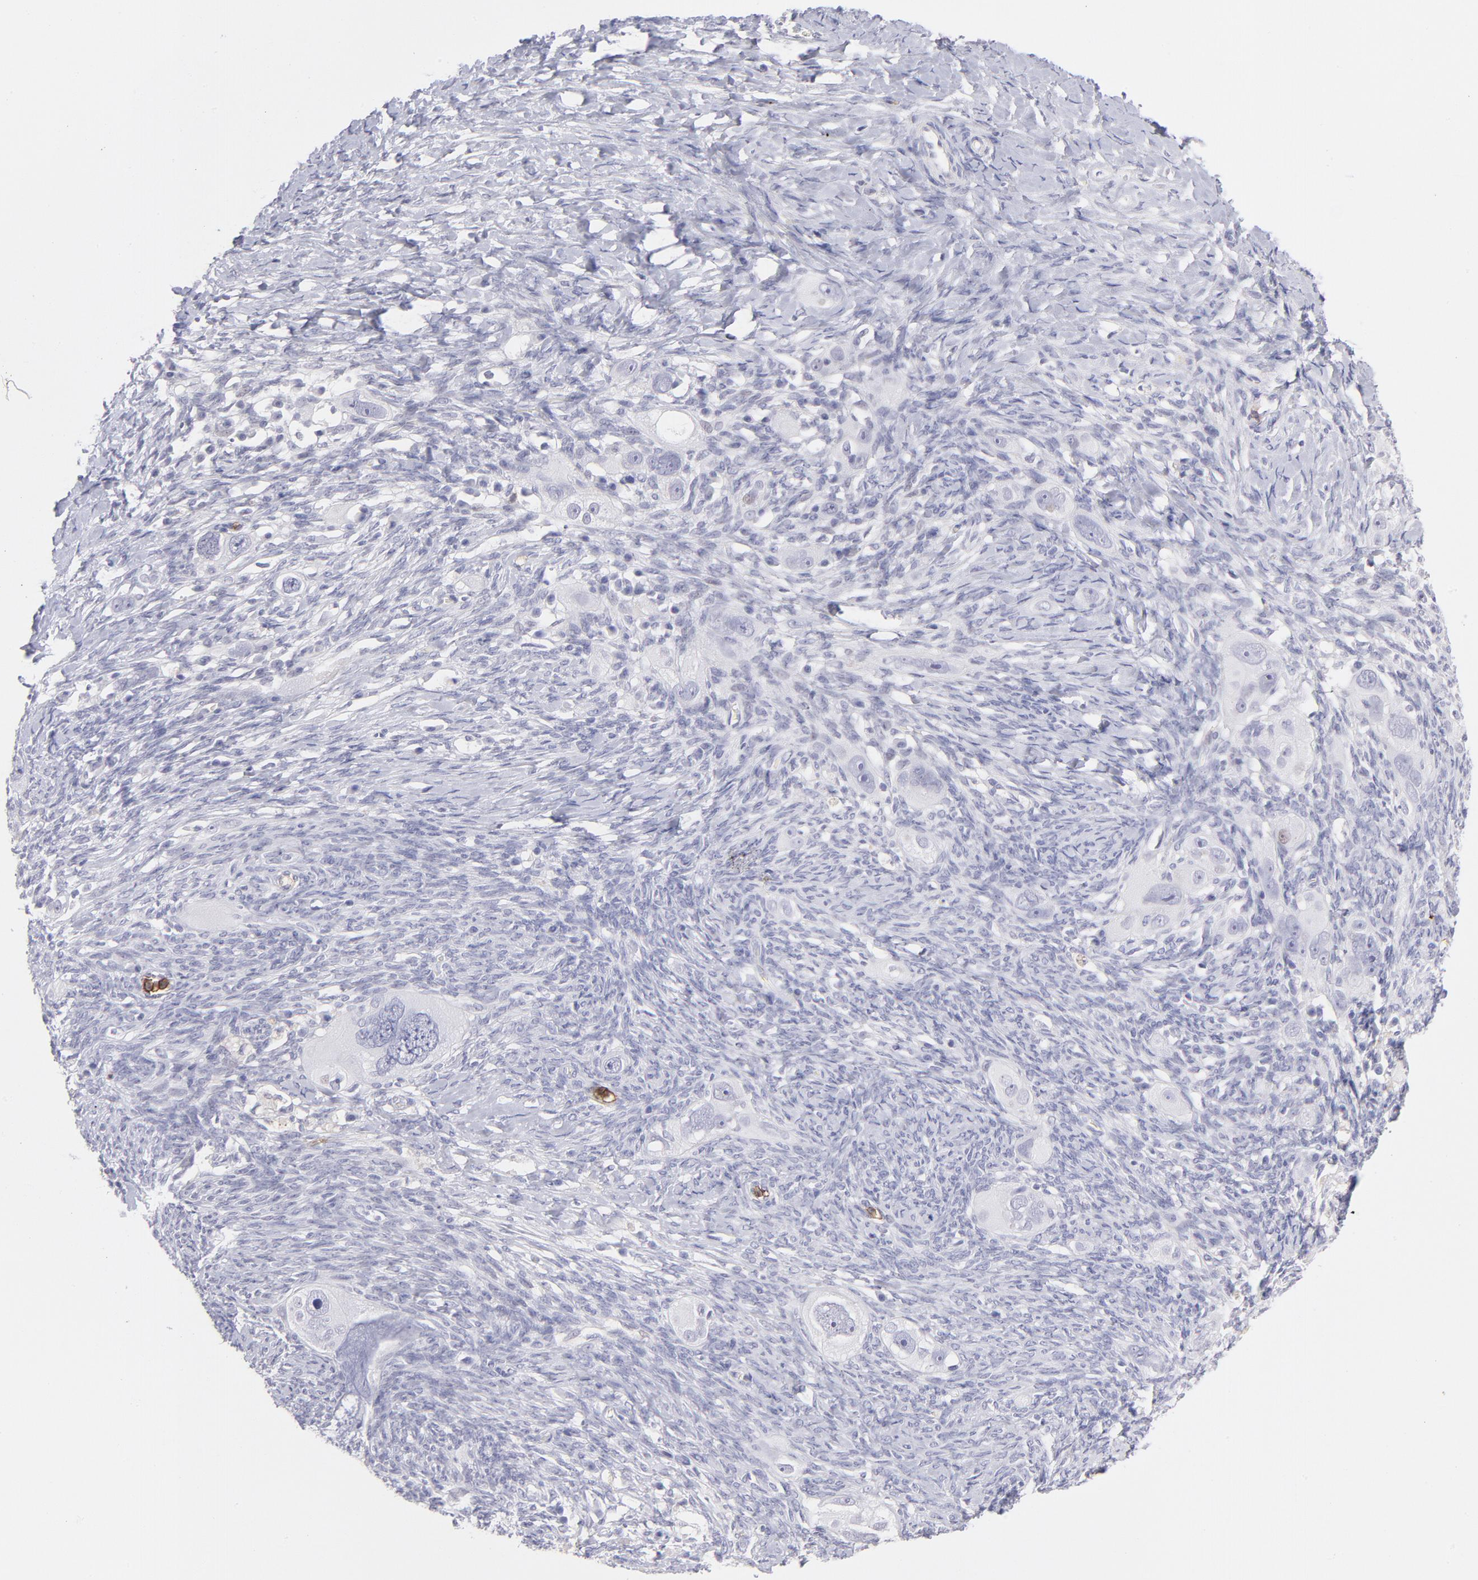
{"staining": {"intensity": "negative", "quantity": "none", "location": "none"}, "tissue": "ovarian cancer", "cell_type": "Tumor cells", "image_type": "cancer", "snomed": [{"axis": "morphology", "description": "Normal tissue, NOS"}, {"axis": "morphology", "description": "Cystadenocarcinoma, serous, NOS"}, {"axis": "topography", "description": "Ovary"}], "caption": "DAB (3,3'-diaminobenzidine) immunohistochemical staining of ovarian cancer shows no significant expression in tumor cells. (DAB IHC visualized using brightfield microscopy, high magnification).", "gene": "LTB4R", "patient": {"sex": "female", "age": 62}}